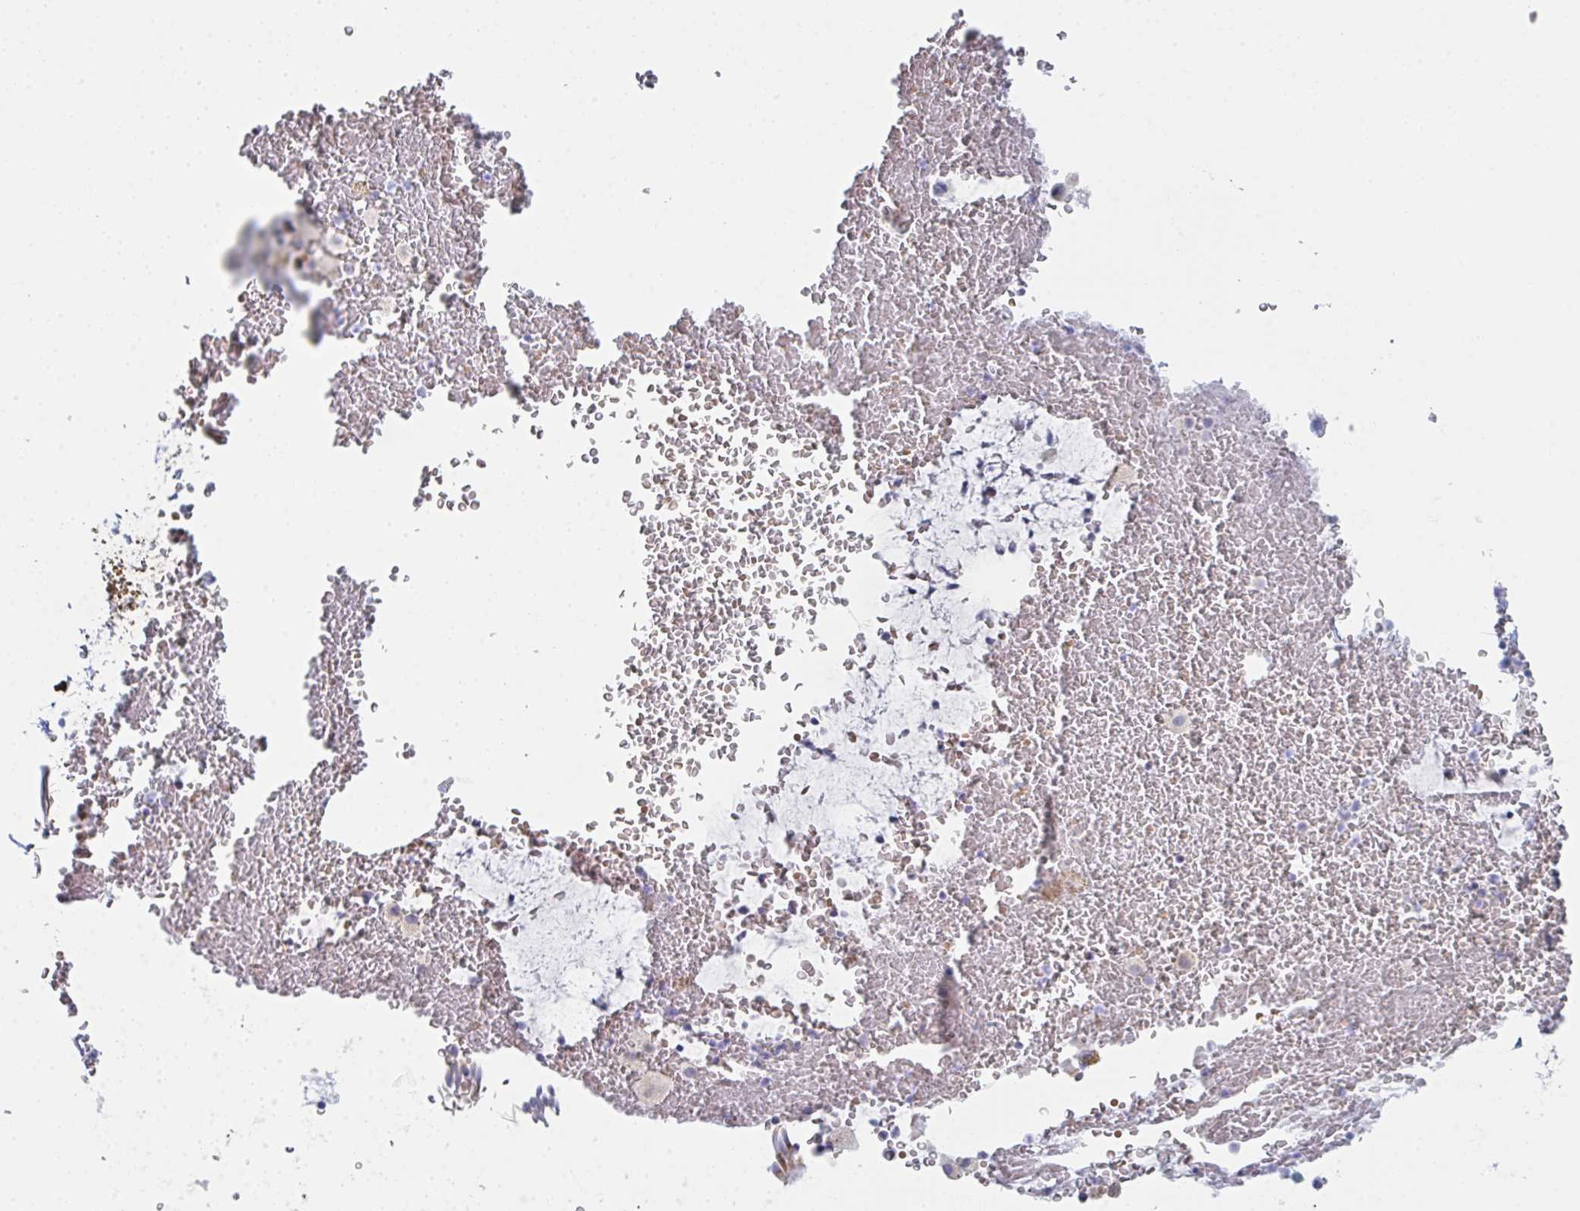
{"staining": {"intensity": "moderate", "quantity": "25%-75%", "location": "cytoplasmic/membranous"}, "tissue": "bronchus", "cell_type": "Respiratory epithelial cells", "image_type": "normal", "snomed": [{"axis": "morphology", "description": "Normal tissue, NOS"}, {"axis": "topography", "description": "Lymph node"}, {"axis": "topography", "description": "Cartilage tissue"}, {"axis": "topography", "description": "Bronchus"}], "caption": "Immunohistochemistry (IHC) staining of benign bronchus, which exhibits medium levels of moderate cytoplasmic/membranous expression in approximately 25%-75% of respiratory epithelial cells indicating moderate cytoplasmic/membranous protein staining. The staining was performed using DAB (3,3'-diaminobenzidine) (brown) for protein detection and nuclei were counterstained in hematoxylin (blue).", "gene": "ZNF684", "patient": {"sex": "female", "age": 70}}